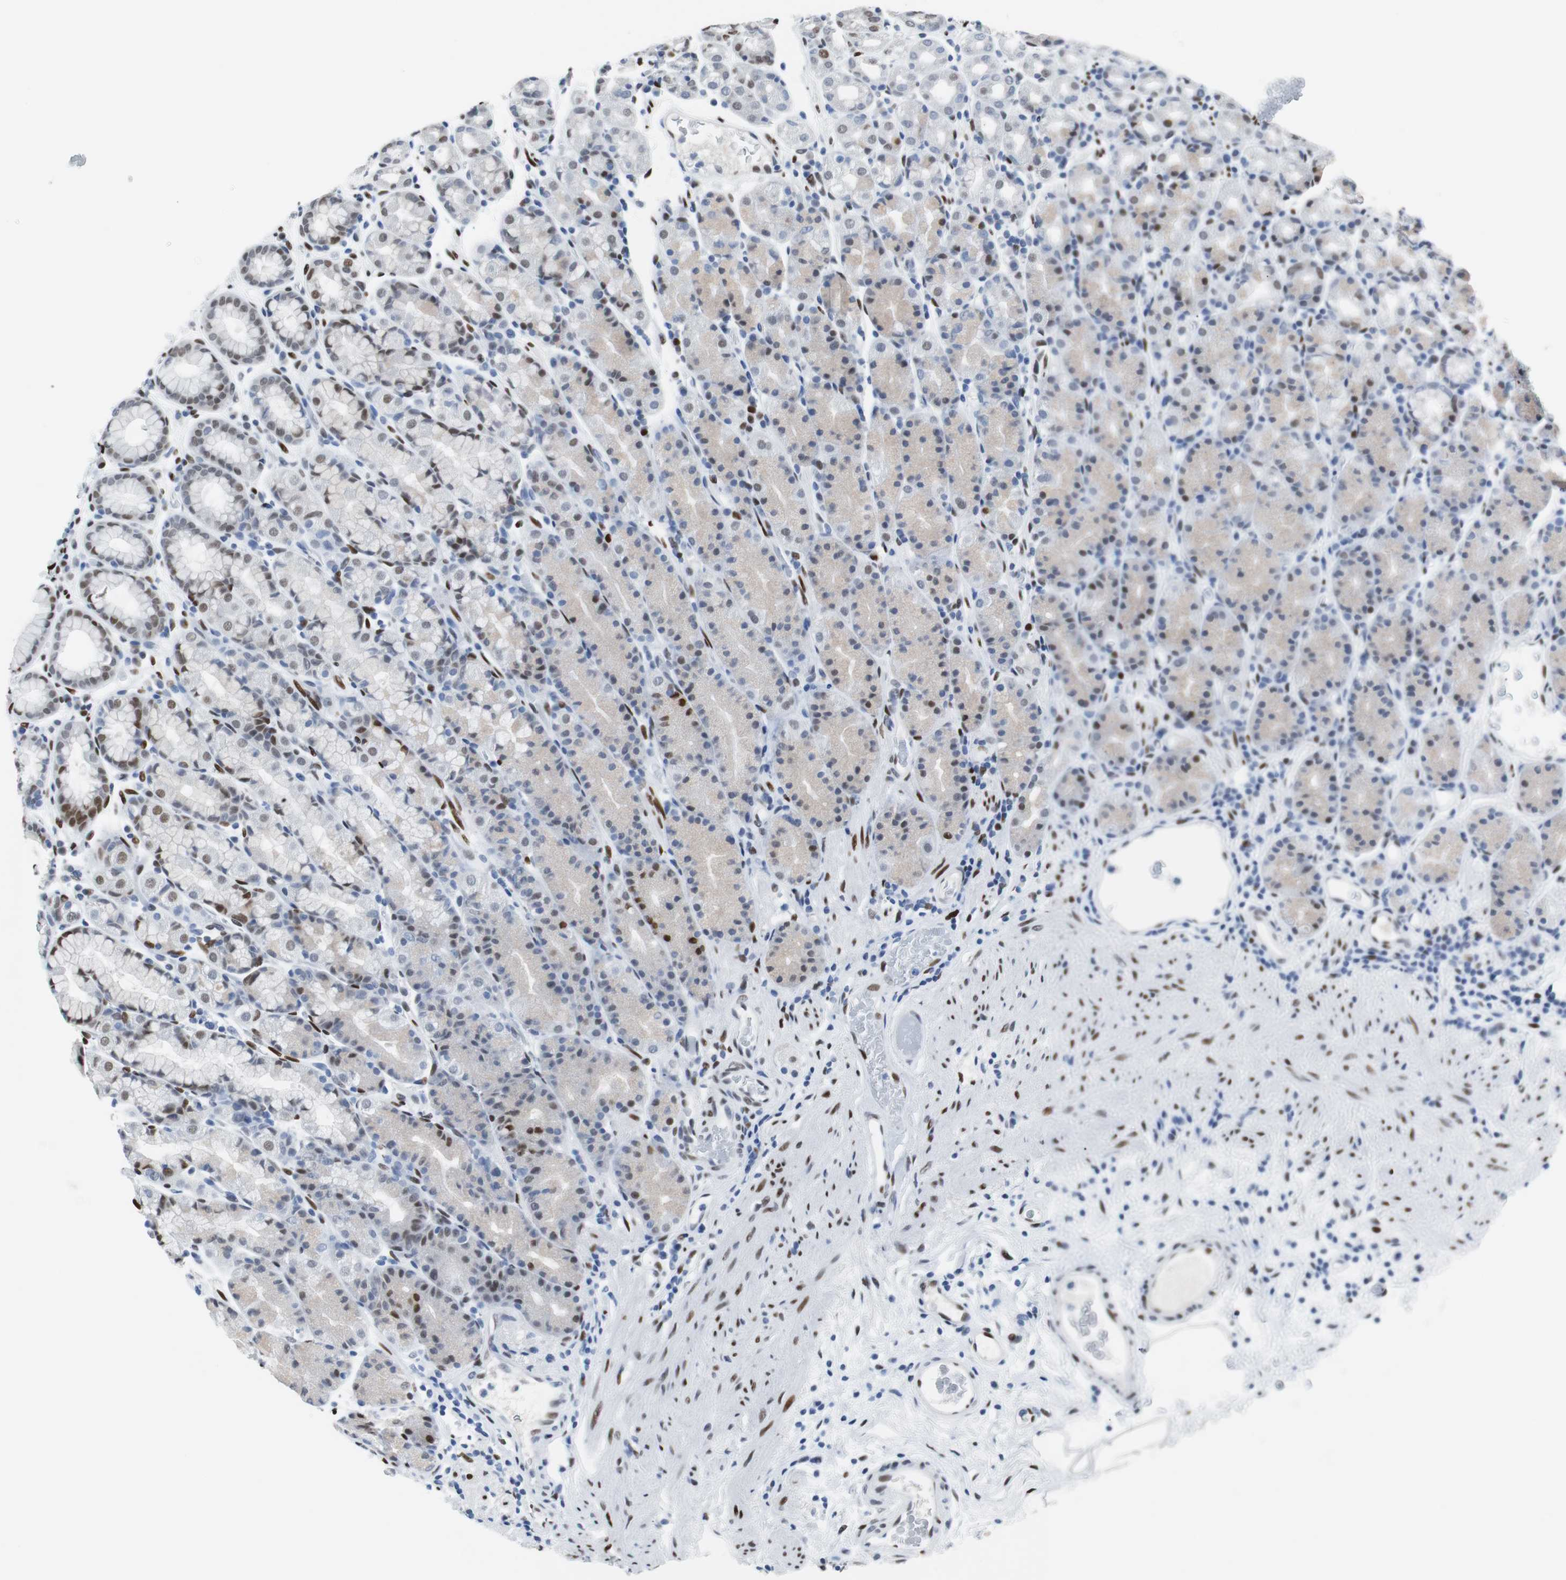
{"staining": {"intensity": "moderate", "quantity": "<25%", "location": "nuclear"}, "tissue": "stomach", "cell_type": "Glandular cells", "image_type": "normal", "snomed": [{"axis": "morphology", "description": "Normal tissue, NOS"}, {"axis": "topography", "description": "Stomach, upper"}], "caption": "A brown stain shows moderate nuclear staining of a protein in glandular cells of normal stomach.", "gene": "JUN", "patient": {"sex": "male", "age": 68}}